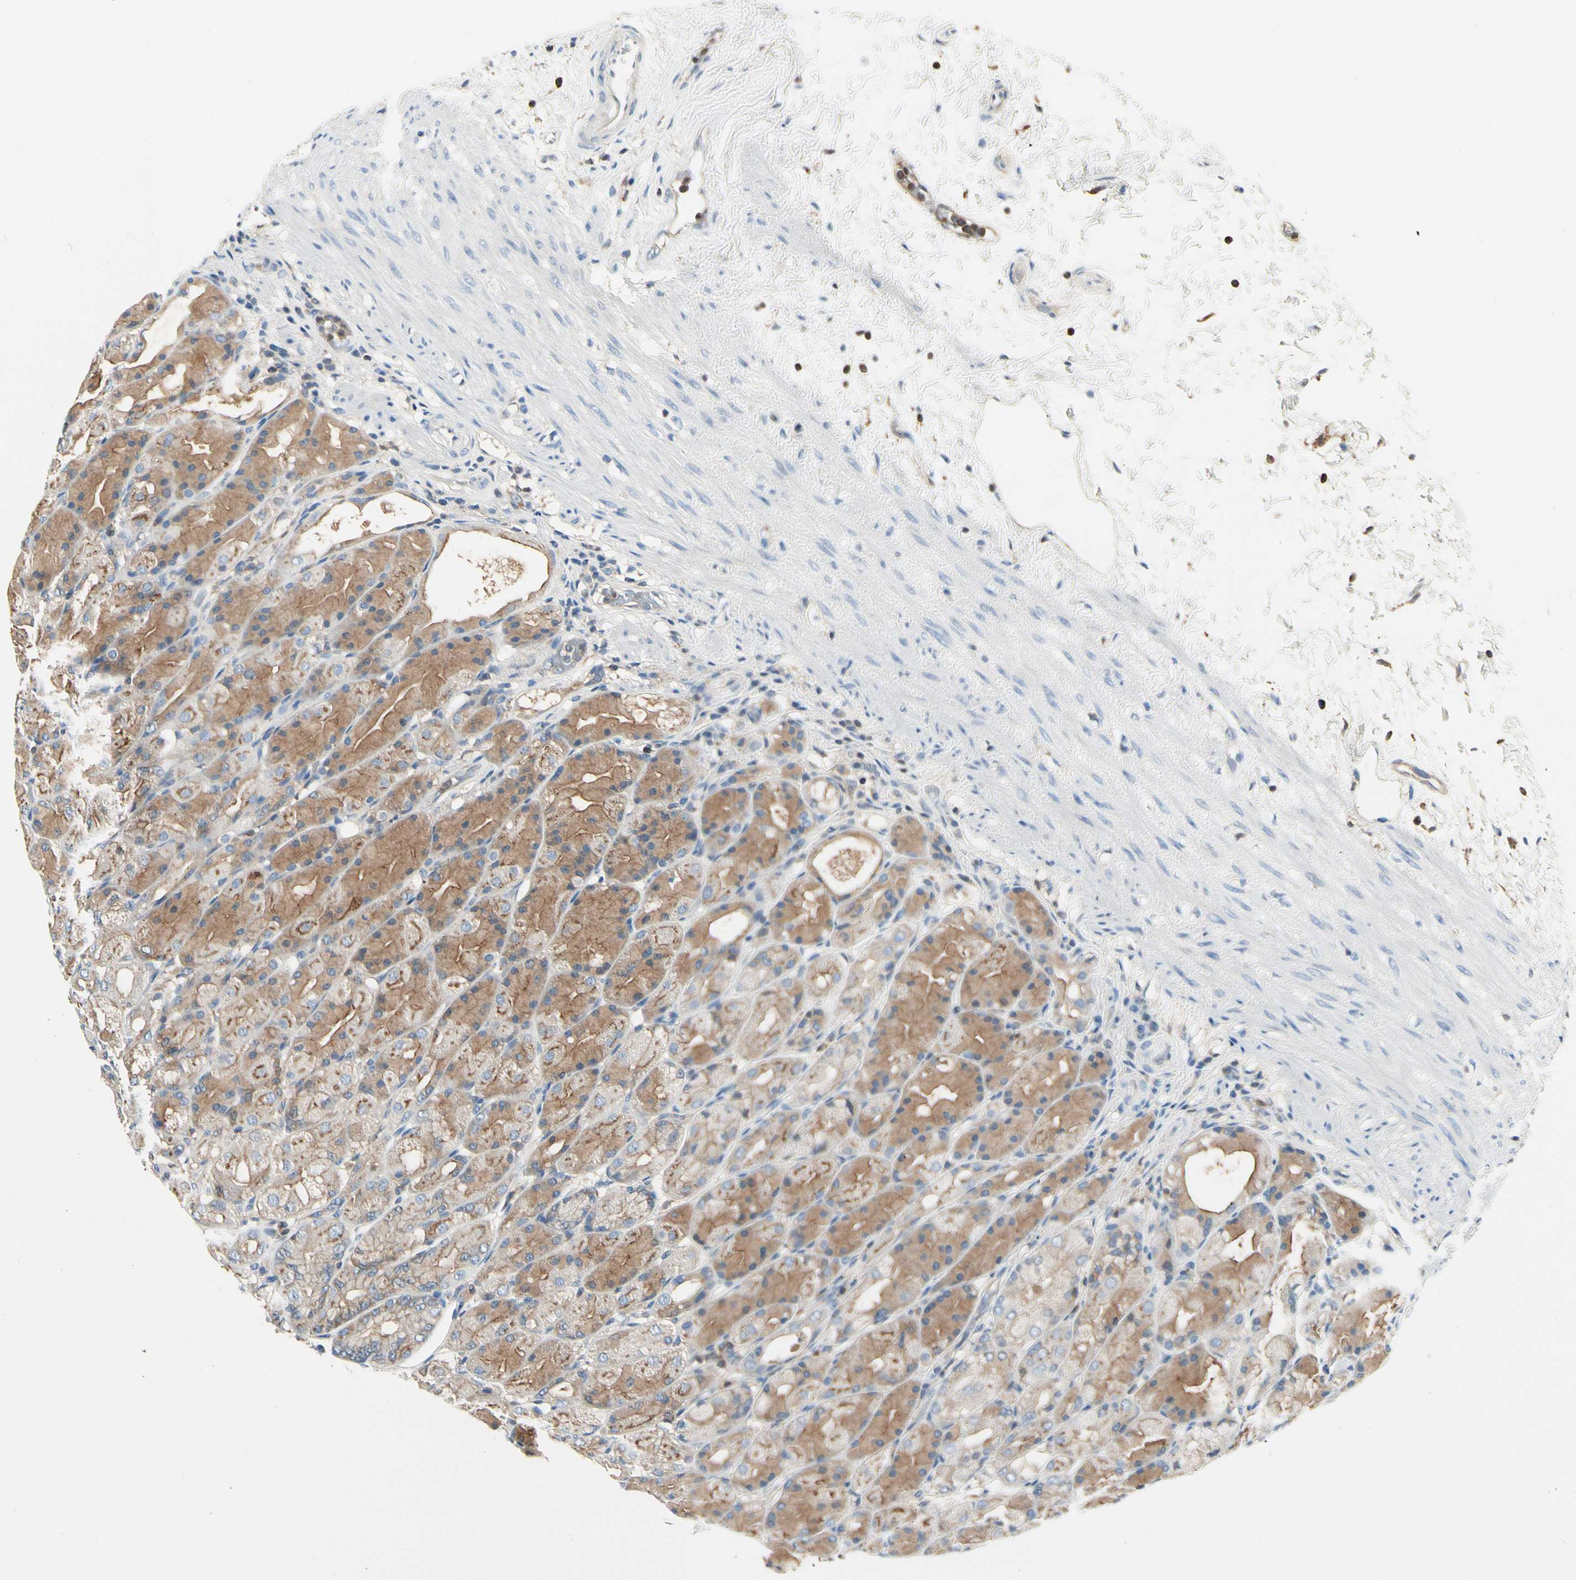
{"staining": {"intensity": "moderate", "quantity": ">75%", "location": "cytoplasmic/membranous"}, "tissue": "stomach", "cell_type": "Glandular cells", "image_type": "normal", "snomed": [{"axis": "morphology", "description": "Normal tissue, NOS"}, {"axis": "topography", "description": "Stomach, upper"}], "caption": "Immunohistochemistry staining of benign stomach, which shows medium levels of moderate cytoplasmic/membranous positivity in approximately >75% of glandular cells indicating moderate cytoplasmic/membranous protein staining. The staining was performed using DAB (3,3'-diaminobenzidine) (brown) for protein detection and nuclei were counterstained in hematoxylin (blue).", "gene": "CAPZA2", "patient": {"sex": "female", "age": 75}}